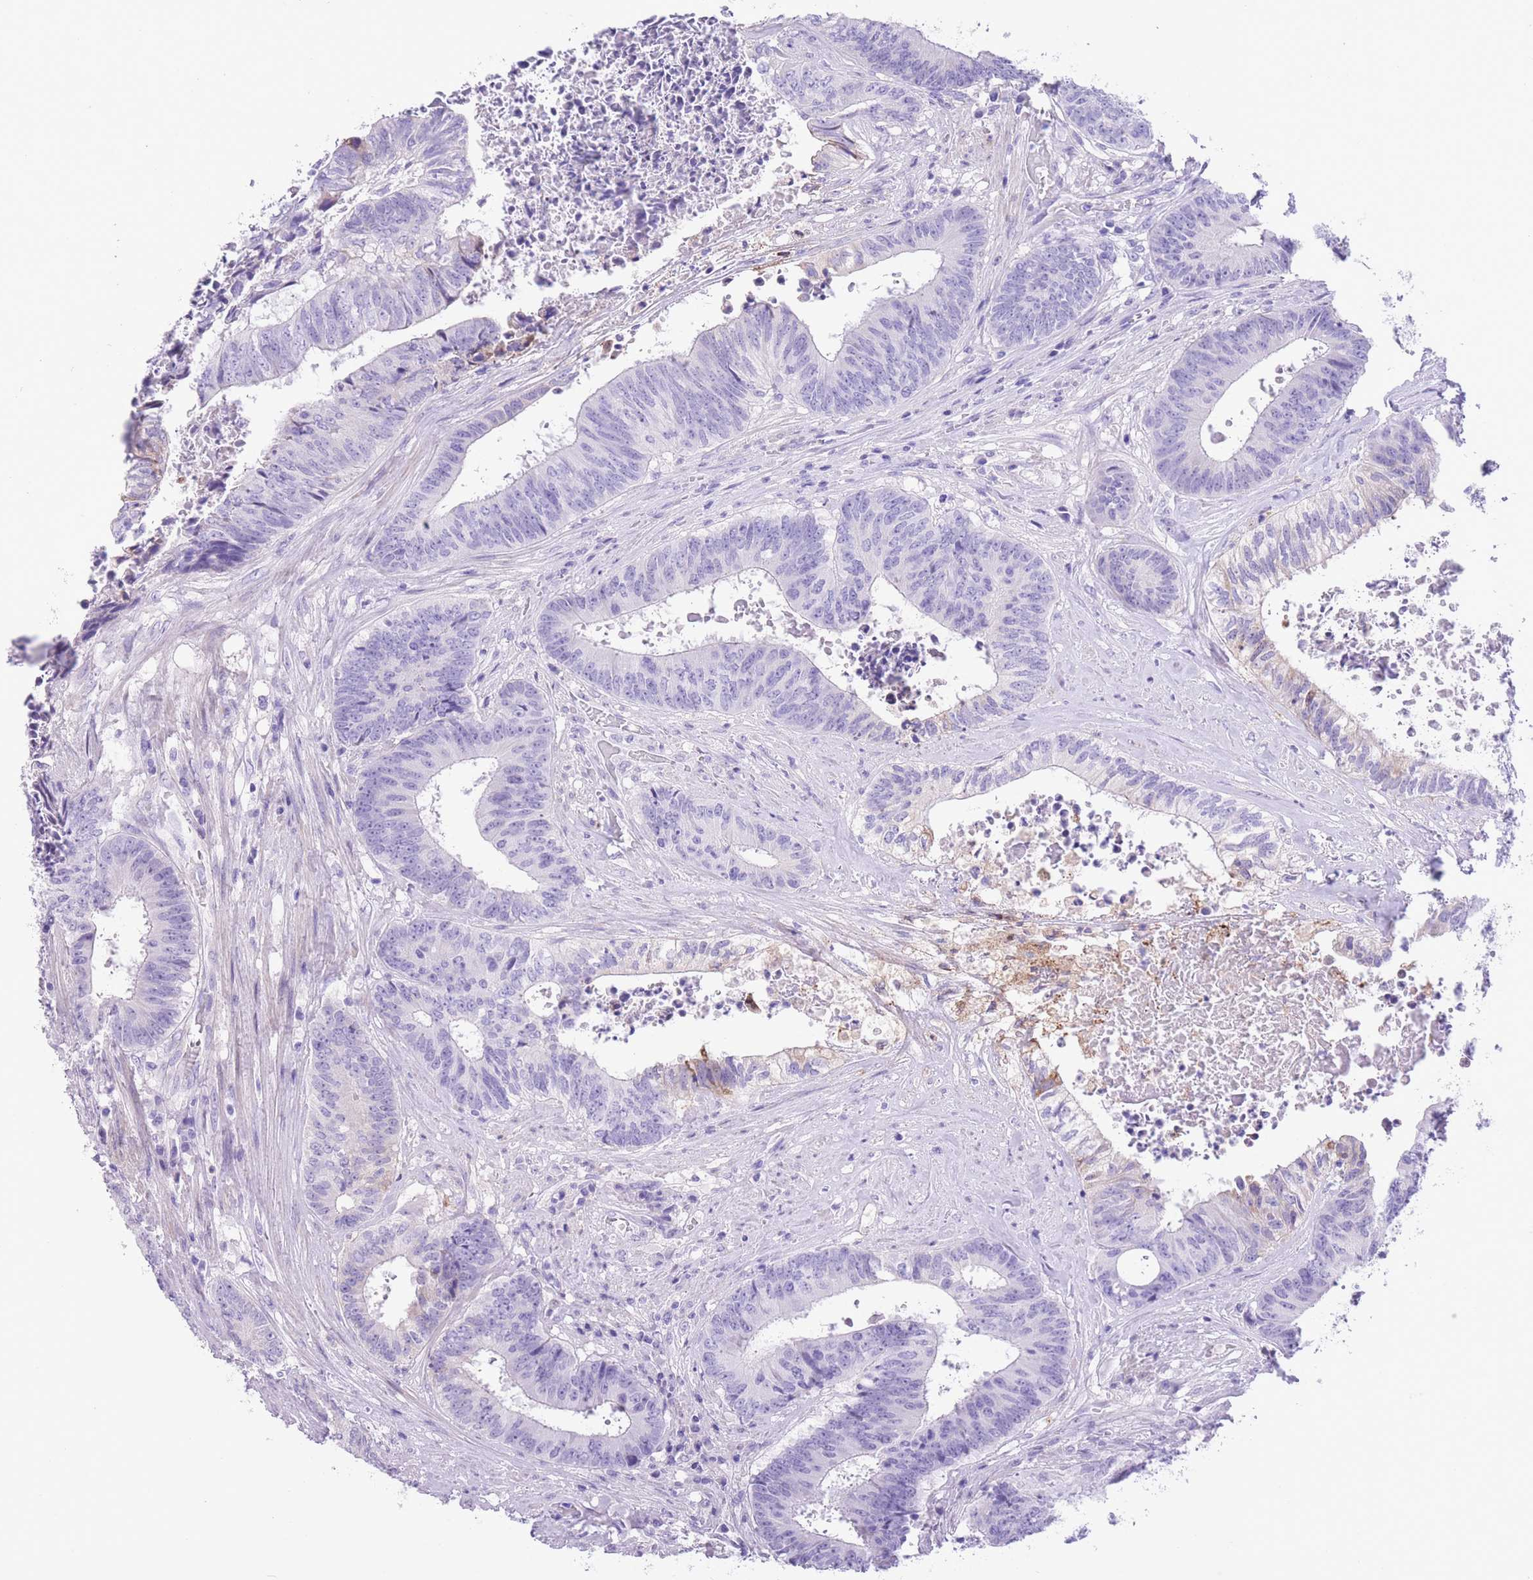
{"staining": {"intensity": "negative", "quantity": "none", "location": "none"}, "tissue": "colorectal cancer", "cell_type": "Tumor cells", "image_type": "cancer", "snomed": [{"axis": "morphology", "description": "Adenocarcinoma, NOS"}, {"axis": "topography", "description": "Rectum"}], "caption": "Adenocarcinoma (colorectal) was stained to show a protein in brown. There is no significant expression in tumor cells. Brightfield microscopy of immunohistochemistry (IHC) stained with DAB (brown) and hematoxylin (blue), captured at high magnification.", "gene": "RAI2", "patient": {"sex": "male", "age": 72}}